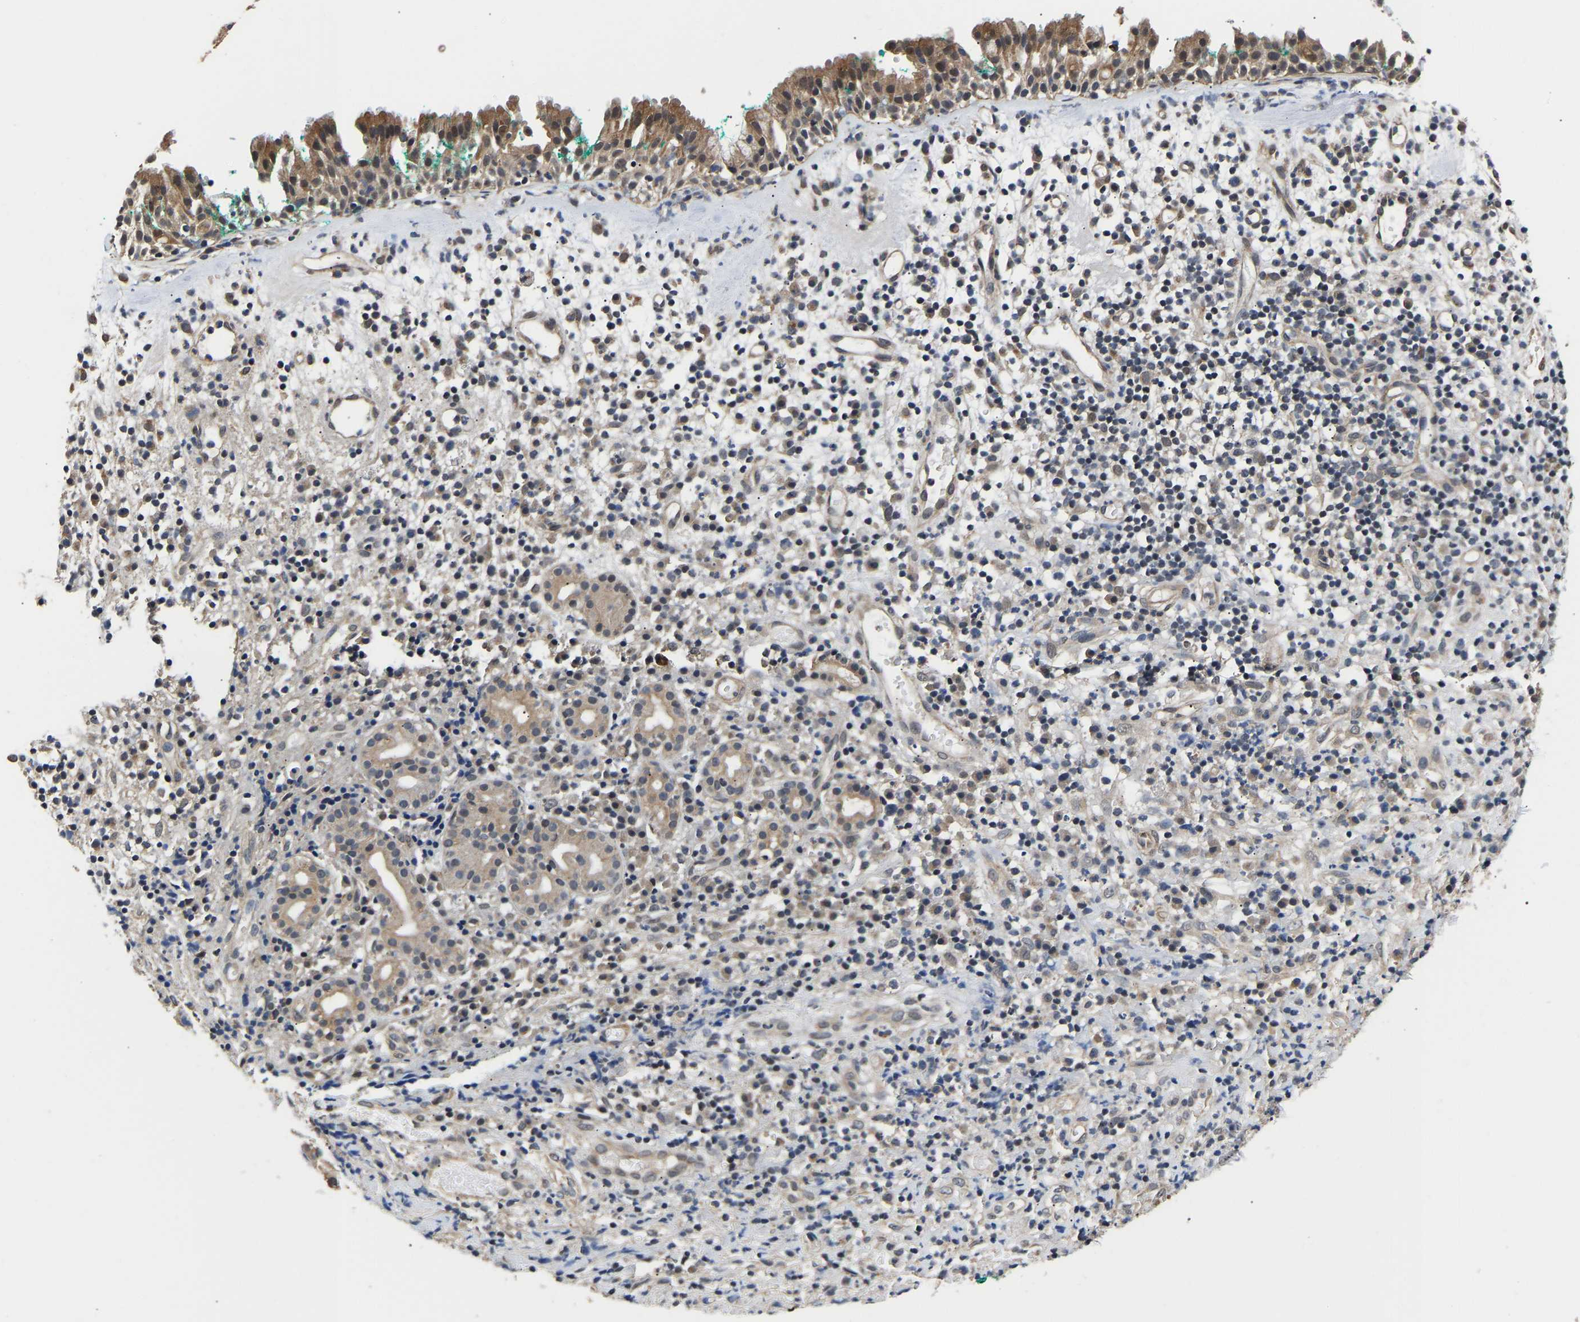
{"staining": {"intensity": "moderate", "quantity": ">75%", "location": "cytoplasmic/membranous"}, "tissue": "nasopharynx", "cell_type": "Respiratory epithelial cells", "image_type": "normal", "snomed": [{"axis": "morphology", "description": "Normal tissue, NOS"}, {"axis": "morphology", "description": "Basal cell carcinoma"}, {"axis": "topography", "description": "Cartilage tissue"}, {"axis": "topography", "description": "Nasopharynx"}, {"axis": "topography", "description": "Oral tissue"}], "caption": "High-power microscopy captured an immunohistochemistry (IHC) micrograph of benign nasopharynx, revealing moderate cytoplasmic/membranous positivity in approximately >75% of respiratory epithelial cells.", "gene": "METTL16", "patient": {"sex": "female", "age": 77}}